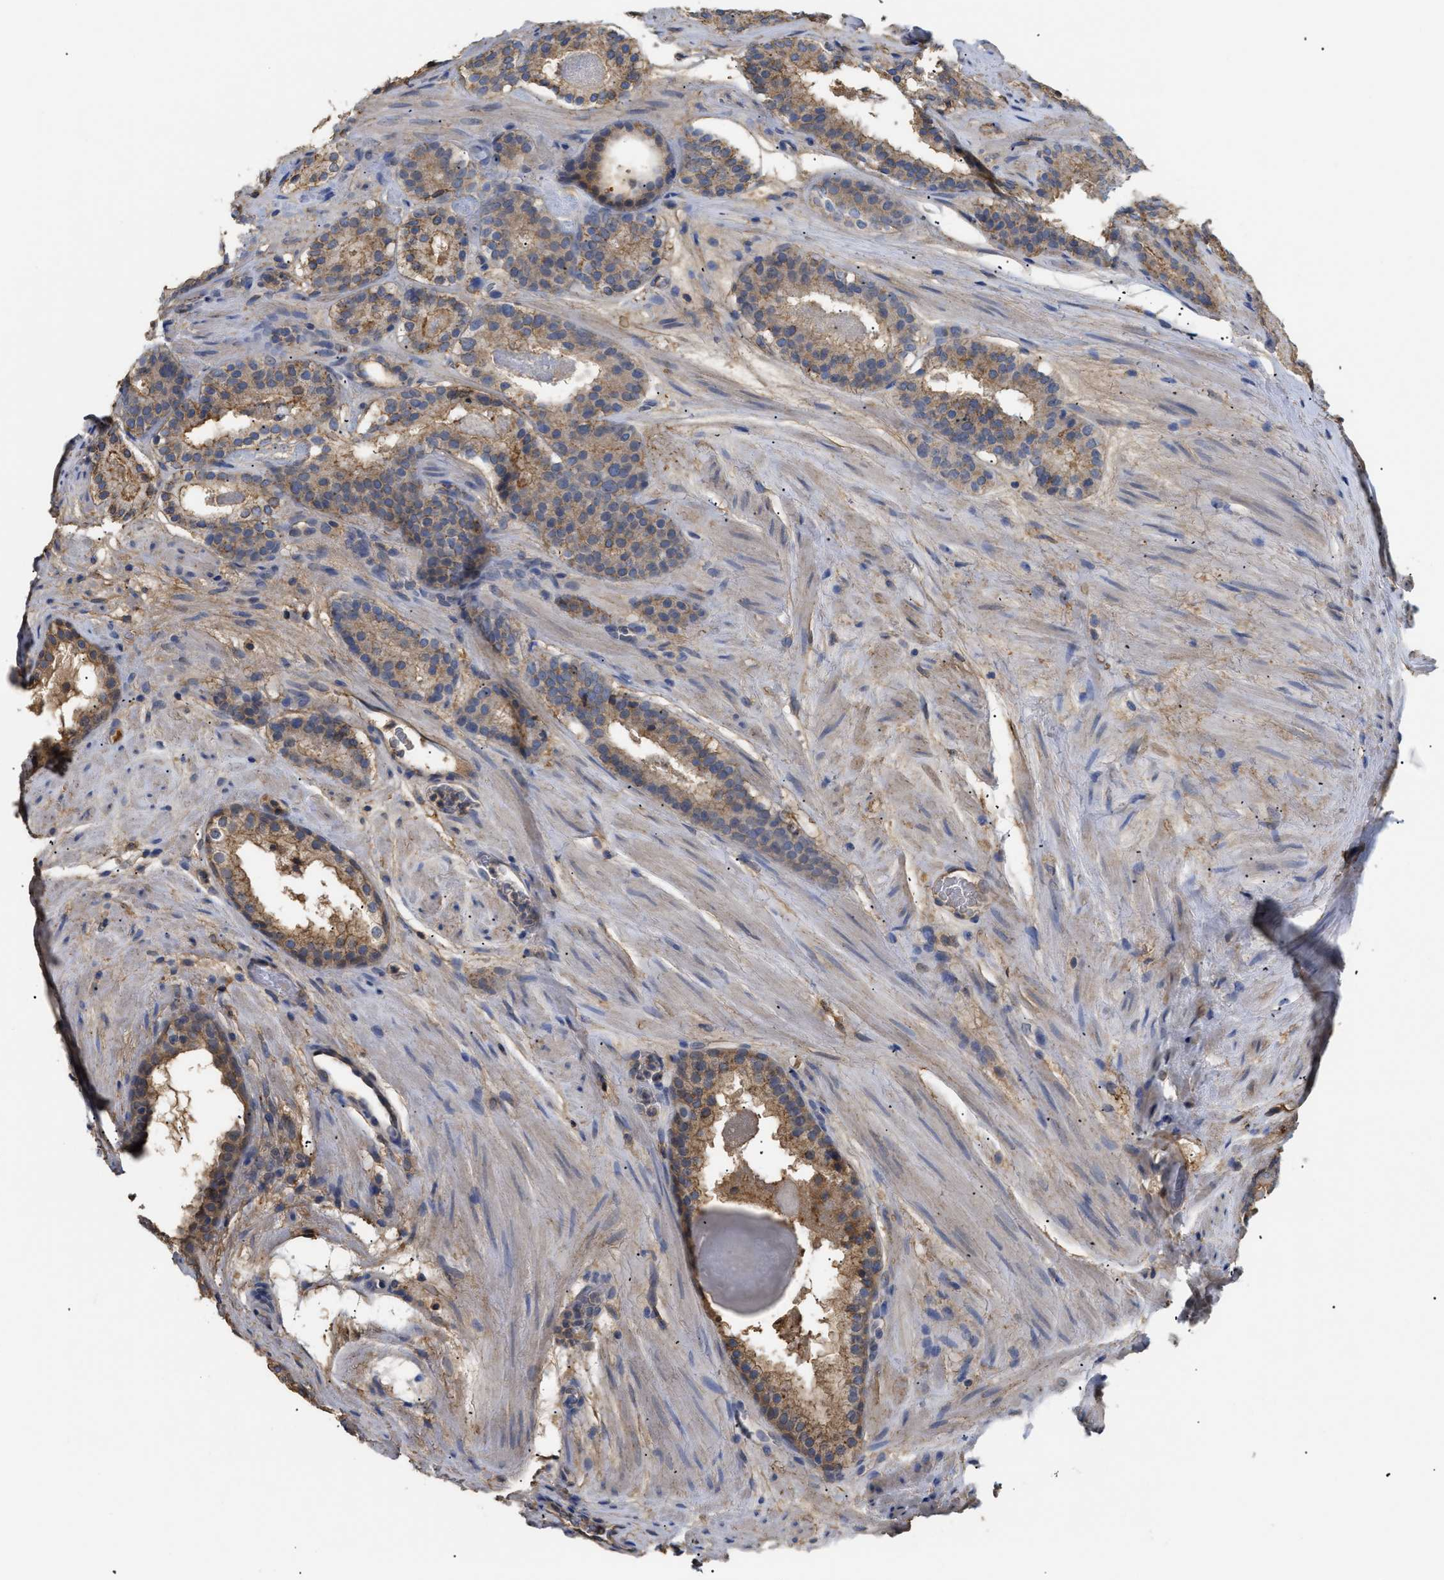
{"staining": {"intensity": "moderate", "quantity": ">75%", "location": "cytoplasmic/membranous"}, "tissue": "prostate cancer", "cell_type": "Tumor cells", "image_type": "cancer", "snomed": [{"axis": "morphology", "description": "Adenocarcinoma, Low grade"}, {"axis": "topography", "description": "Prostate"}], "caption": "A histopathology image of prostate adenocarcinoma (low-grade) stained for a protein shows moderate cytoplasmic/membranous brown staining in tumor cells. The staining is performed using DAB brown chromogen to label protein expression. The nuclei are counter-stained blue using hematoxylin.", "gene": "ANXA4", "patient": {"sex": "male", "age": 69}}